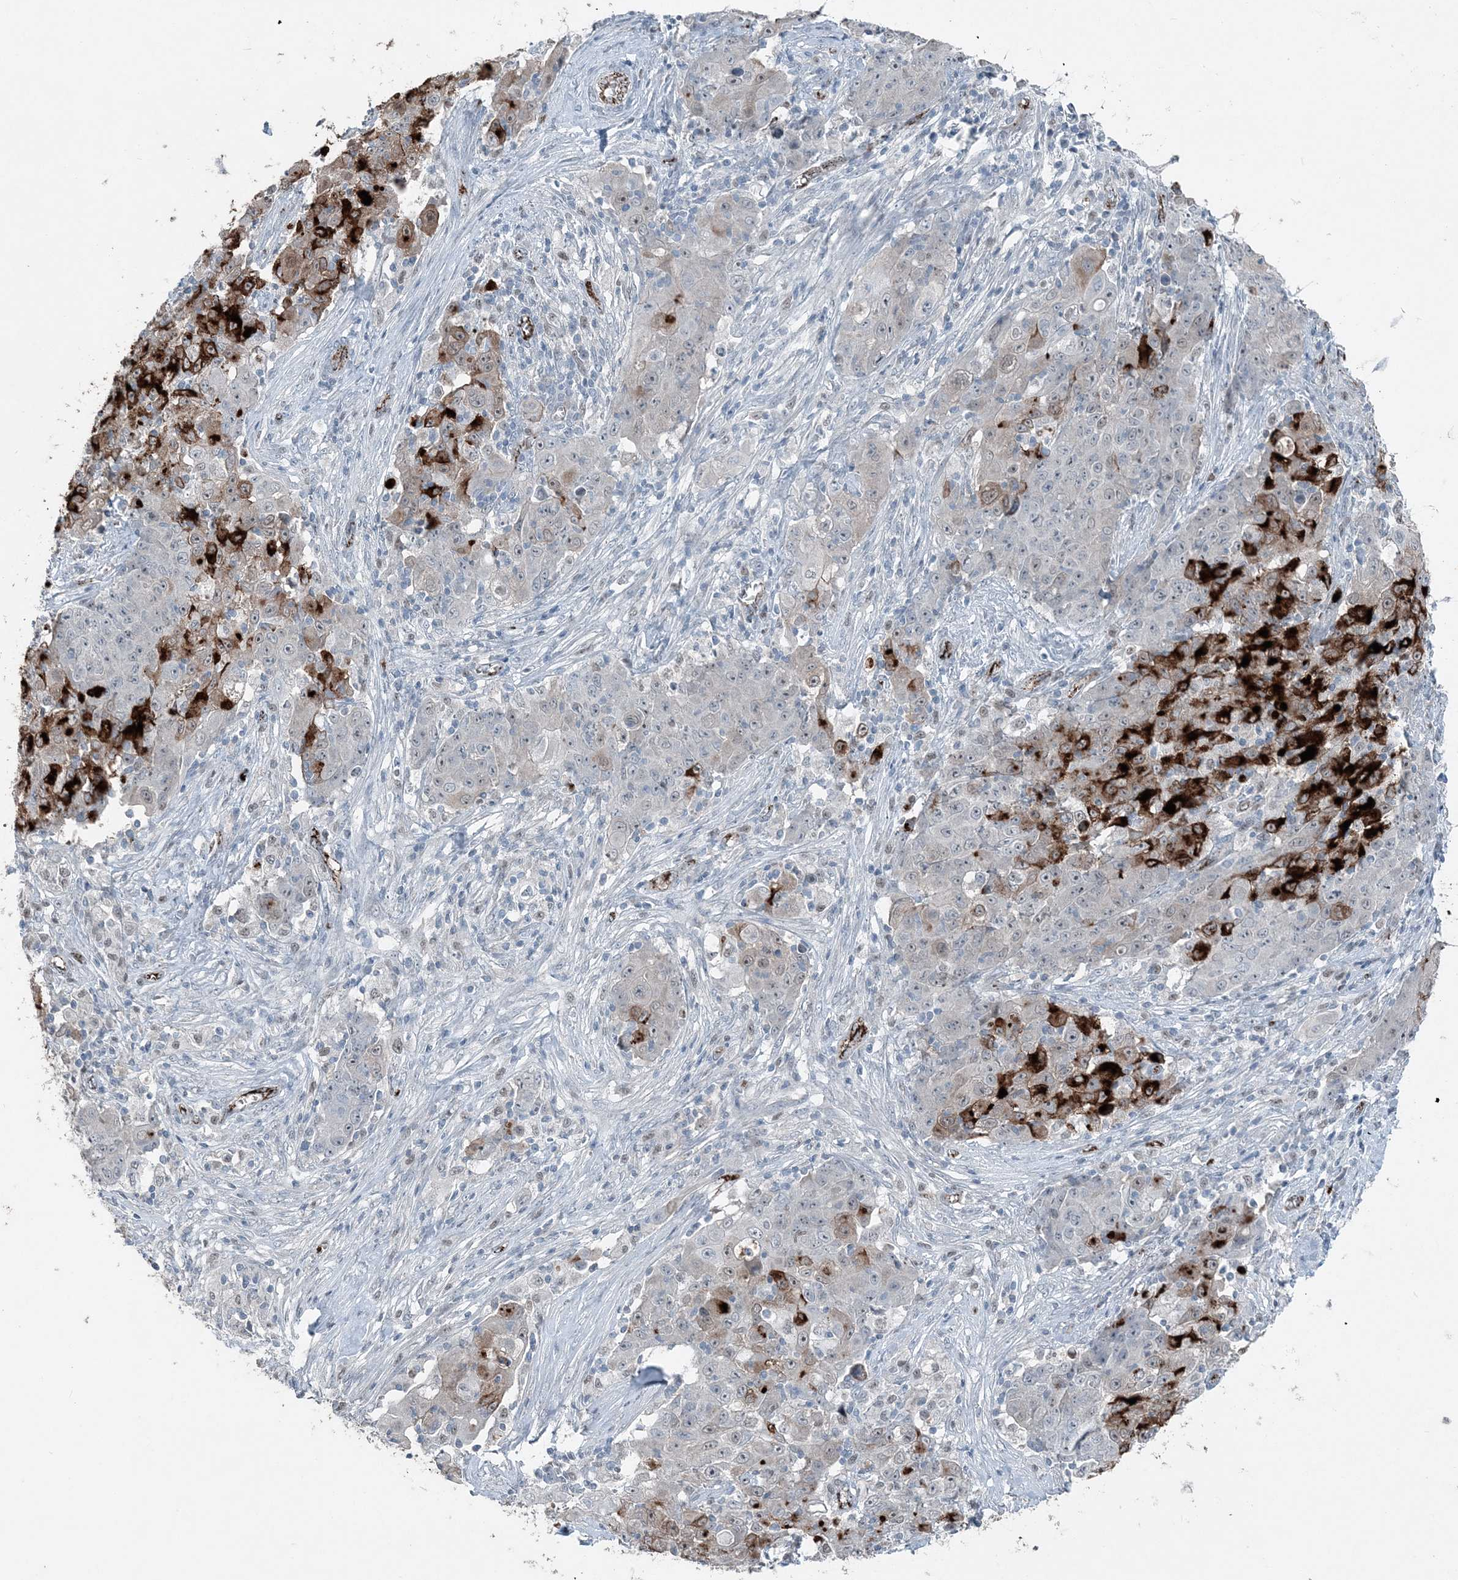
{"staining": {"intensity": "strong", "quantity": "25%-75%", "location": "cytoplasmic/membranous"}, "tissue": "ovarian cancer", "cell_type": "Tumor cells", "image_type": "cancer", "snomed": [{"axis": "morphology", "description": "Carcinoma, endometroid"}, {"axis": "topography", "description": "Ovary"}], "caption": "Strong cytoplasmic/membranous positivity for a protein is present in approximately 25%-75% of tumor cells of ovarian cancer (endometroid carcinoma) using immunohistochemistry.", "gene": "ELOVL7", "patient": {"sex": "female", "age": 42}}